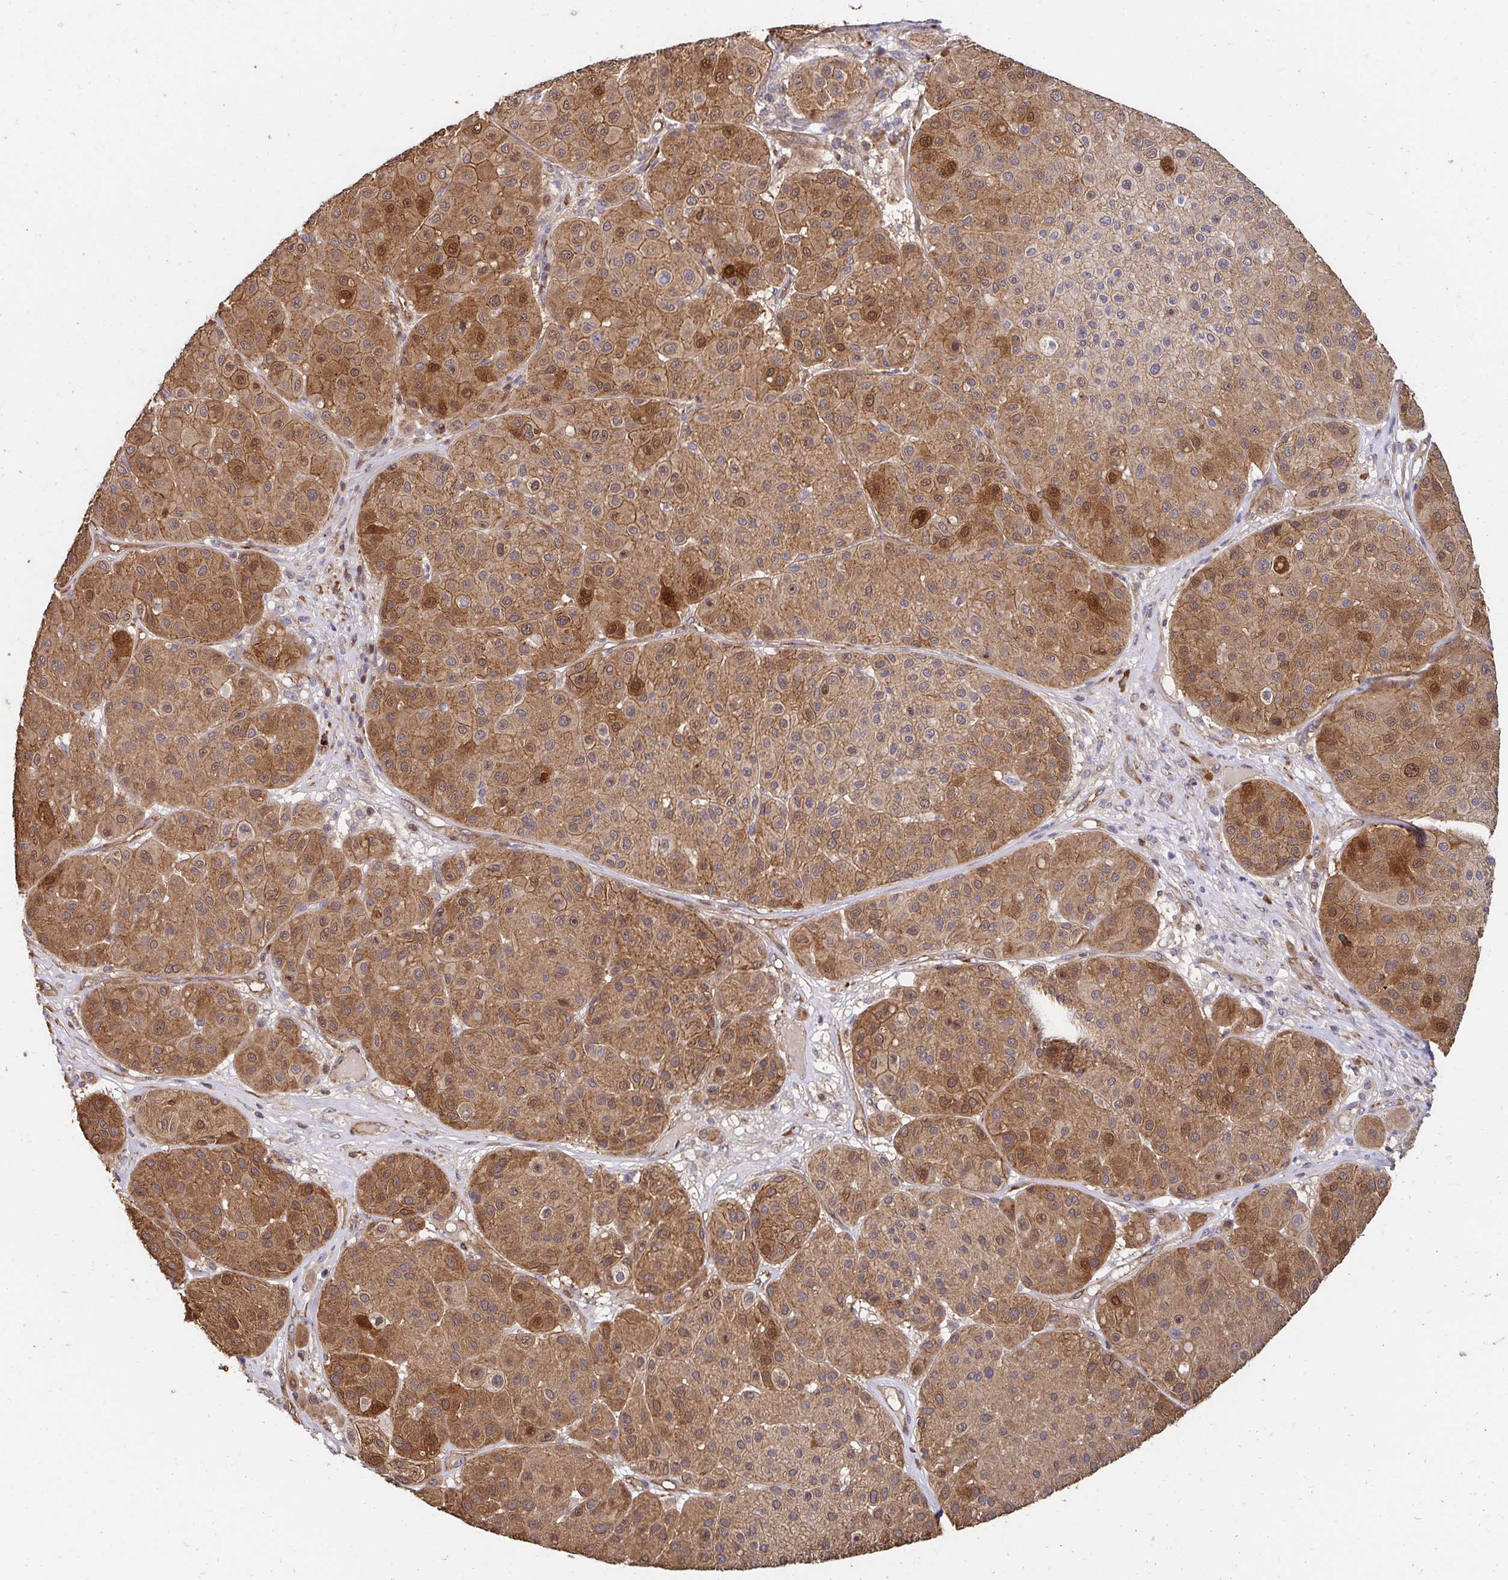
{"staining": {"intensity": "moderate", "quantity": ">75%", "location": "cytoplasmic/membranous,nuclear"}, "tissue": "melanoma", "cell_type": "Tumor cells", "image_type": "cancer", "snomed": [{"axis": "morphology", "description": "Malignant melanoma, Metastatic site"}, {"axis": "topography", "description": "Smooth muscle"}], "caption": "IHC histopathology image of melanoma stained for a protein (brown), which exhibits medium levels of moderate cytoplasmic/membranous and nuclear positivity in approximately >75% of tumor cells.", "gene": "APBB1", "patient": {"sex": "male", "age": 41}}